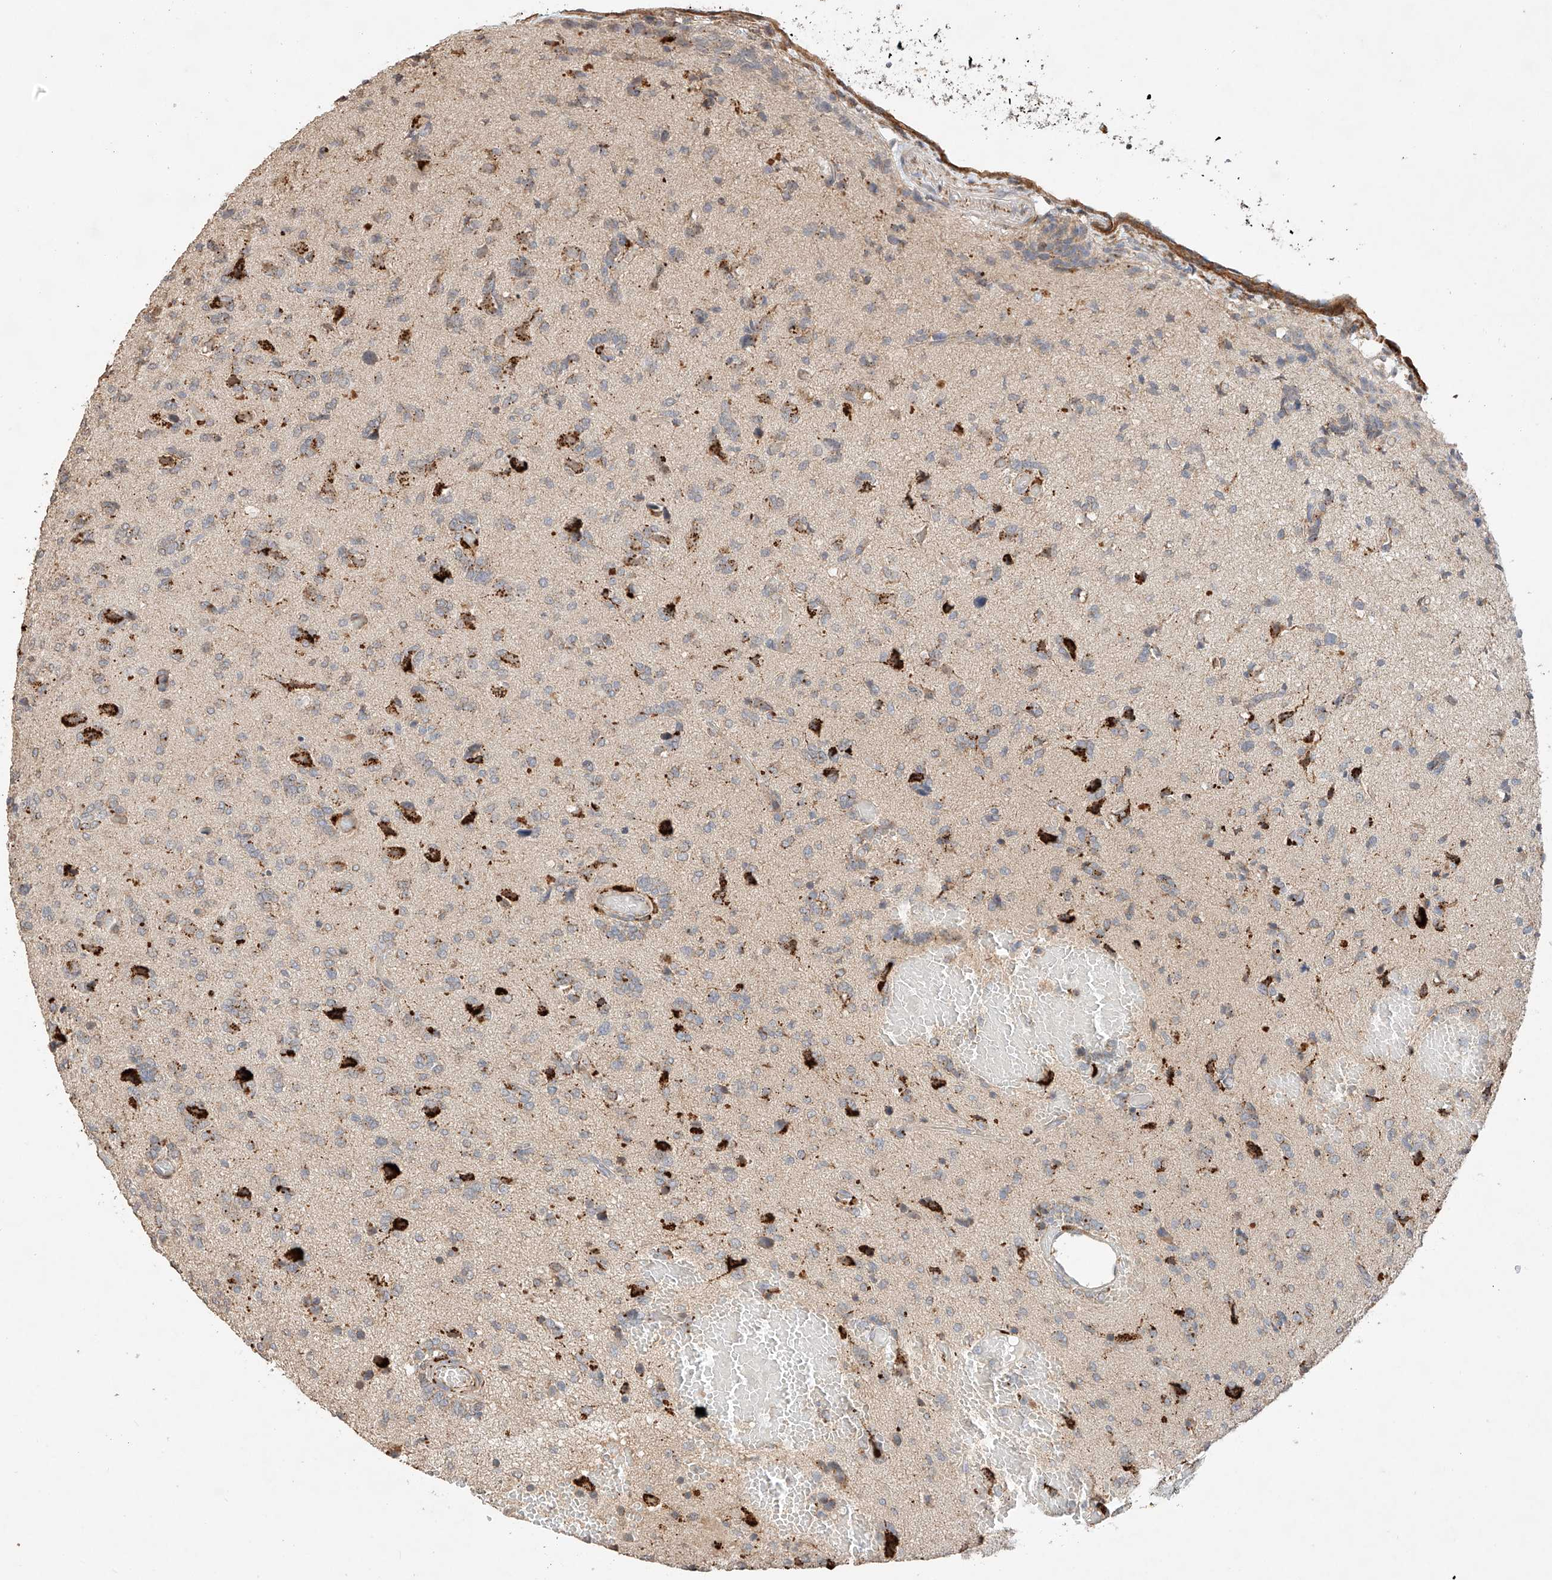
{"staining": {"intensity": "weak", "quantity": "25%-75%", "location": "cytoplasmic/membranous"}, "tissue": "glioma", "cell_type": "Tumor cells", "image_type": "cancer", "snomed": [{"axis": "morphology", "description": "Glioma, malignant, High grade"}, {"axis": "topography", "description": "Brain"}], "caption": "This is a photomicrograph of immunohistochemistry (IHC) staining of high-grade glioma (malignant), which shows weak expression in the cytoplasmic/membranous of tumor cells.", "gene": "SUSD6", "patient": {"sex": "female", "age": 59}}